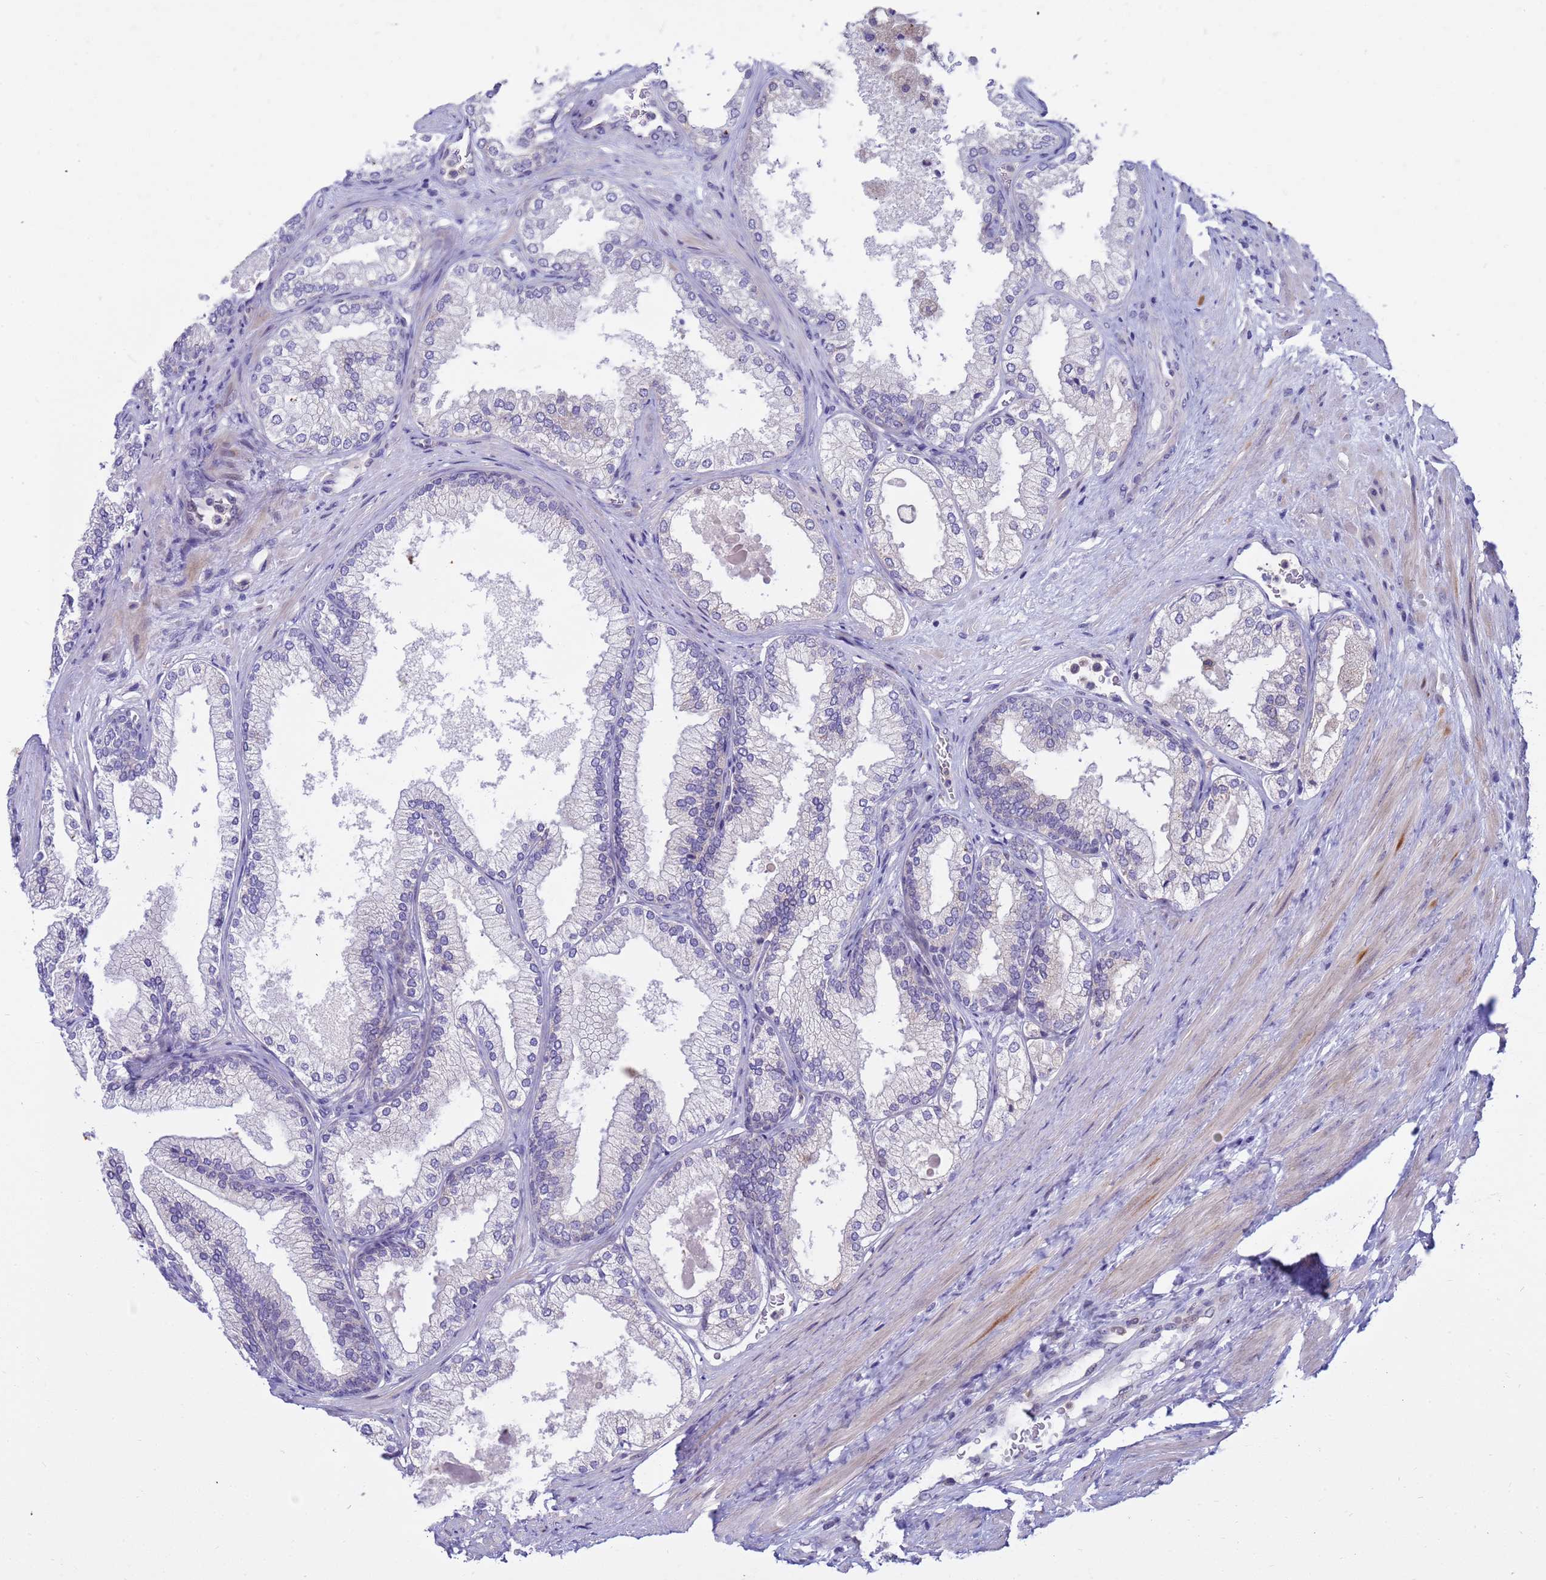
{"staining": {"intensity": "negative", "quantity": "none", "location": "none"}, "tissue": "prostate", "cell_type": "Glandular cells", "image_type": "normal", "snomed": [{"axis": "morphology", "description": "Normal tissue, NOS"}, {"axis": "topography", "description": "Prostate"}], "caption": "This is an immunohistochemistry (IHC) image of unremarkable human prostate. There is no expression in glandular cells.", "gene": "LRATD1", "patient": {"sex": "male", "age": 76}}